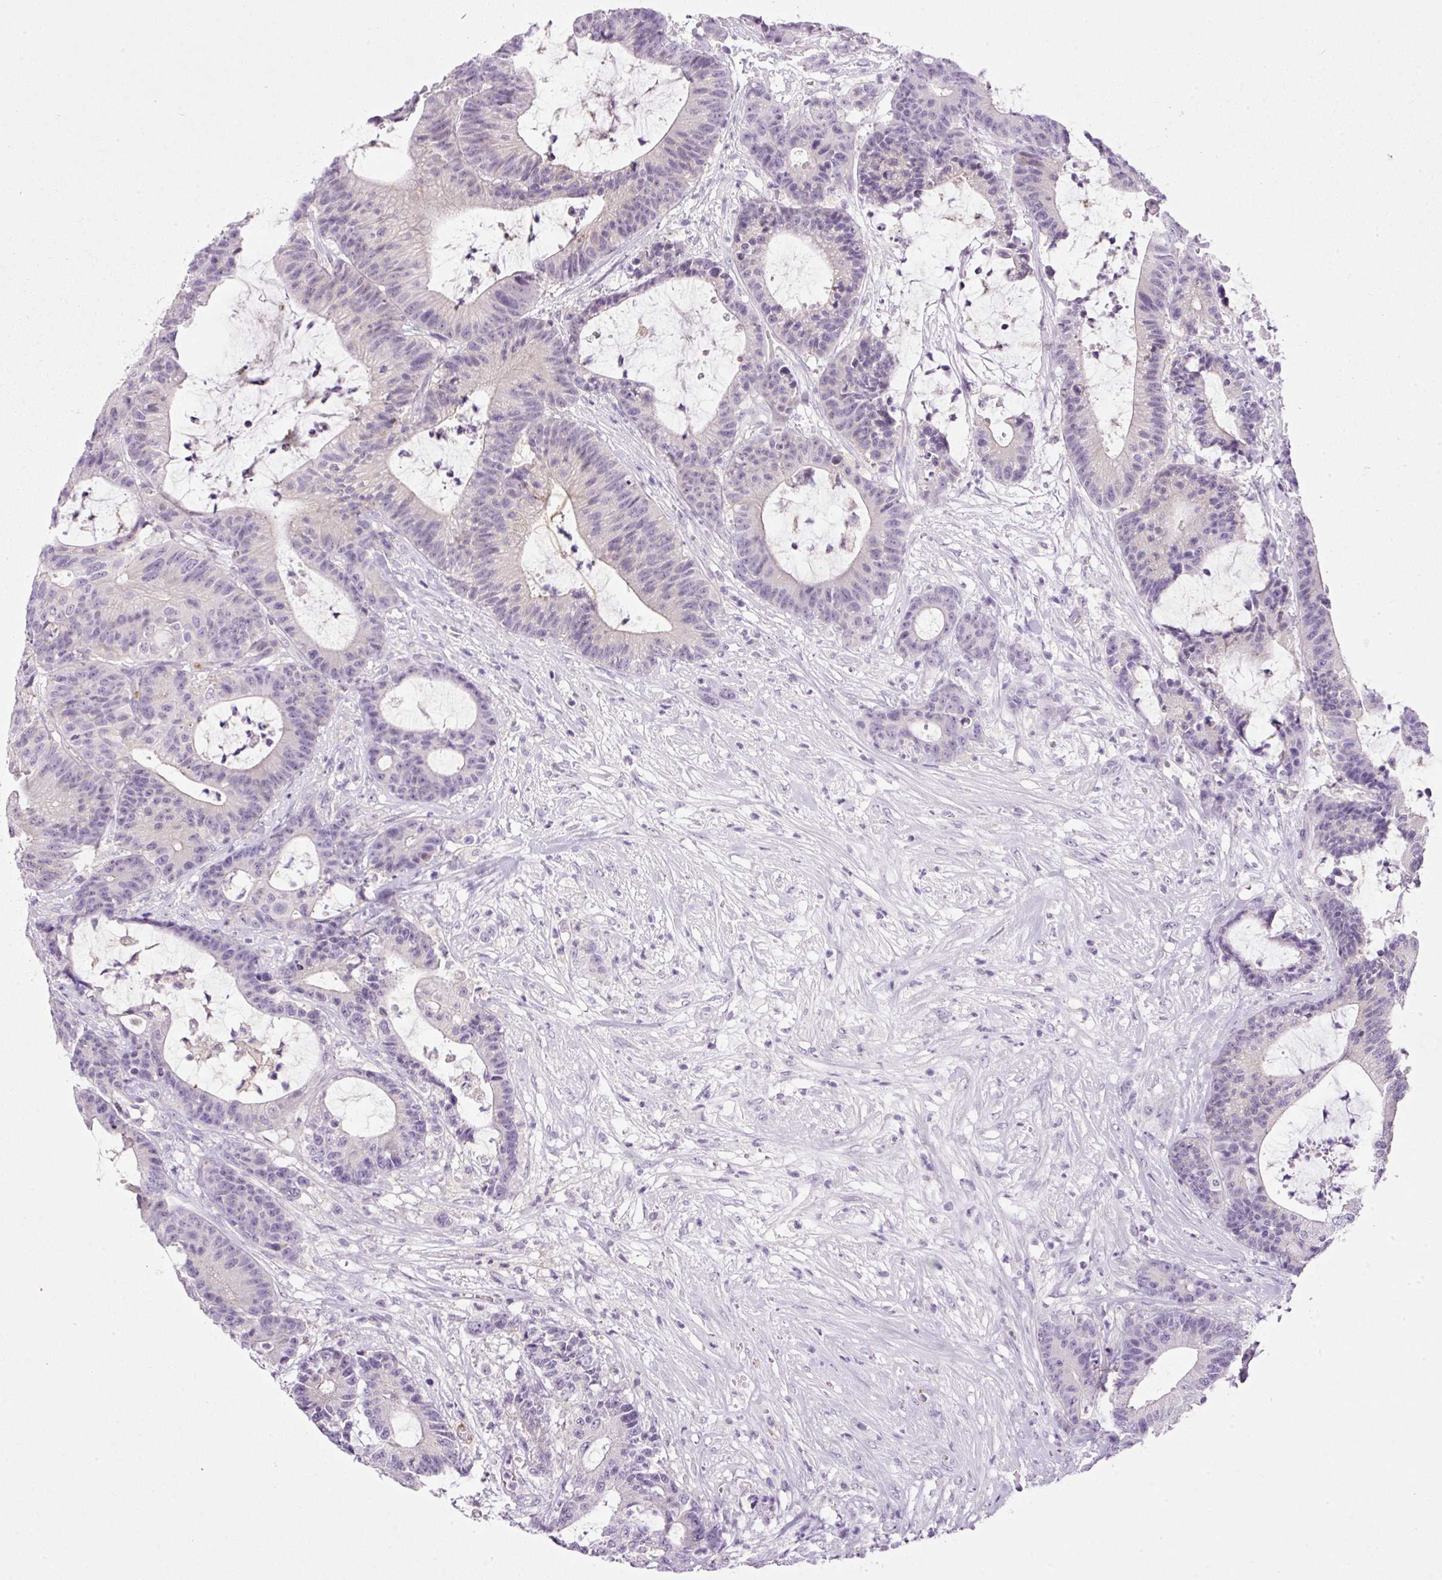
{"staining": {"intensity": "negative", "quantity": "none", "location": "none"}, "tissue": "colorectal cancer", "cell_type": "Tumor cells", "image_type": "cancer", "snomed": [{"axis": "morphology", "description": "Adenocarcinoma, NOS"}, {"axis": "topography", "description": "Colon"}], "caption": "IHC photomicrograph of neoplastic tissue: adenocarcinoma (colorectal) stained with DAB (3,3'-diaminobenzidine) demonstrates no significant protein positivity in tumor cells.", "gene": "SRC", "patient": {"sex": "female", "age": 84}}